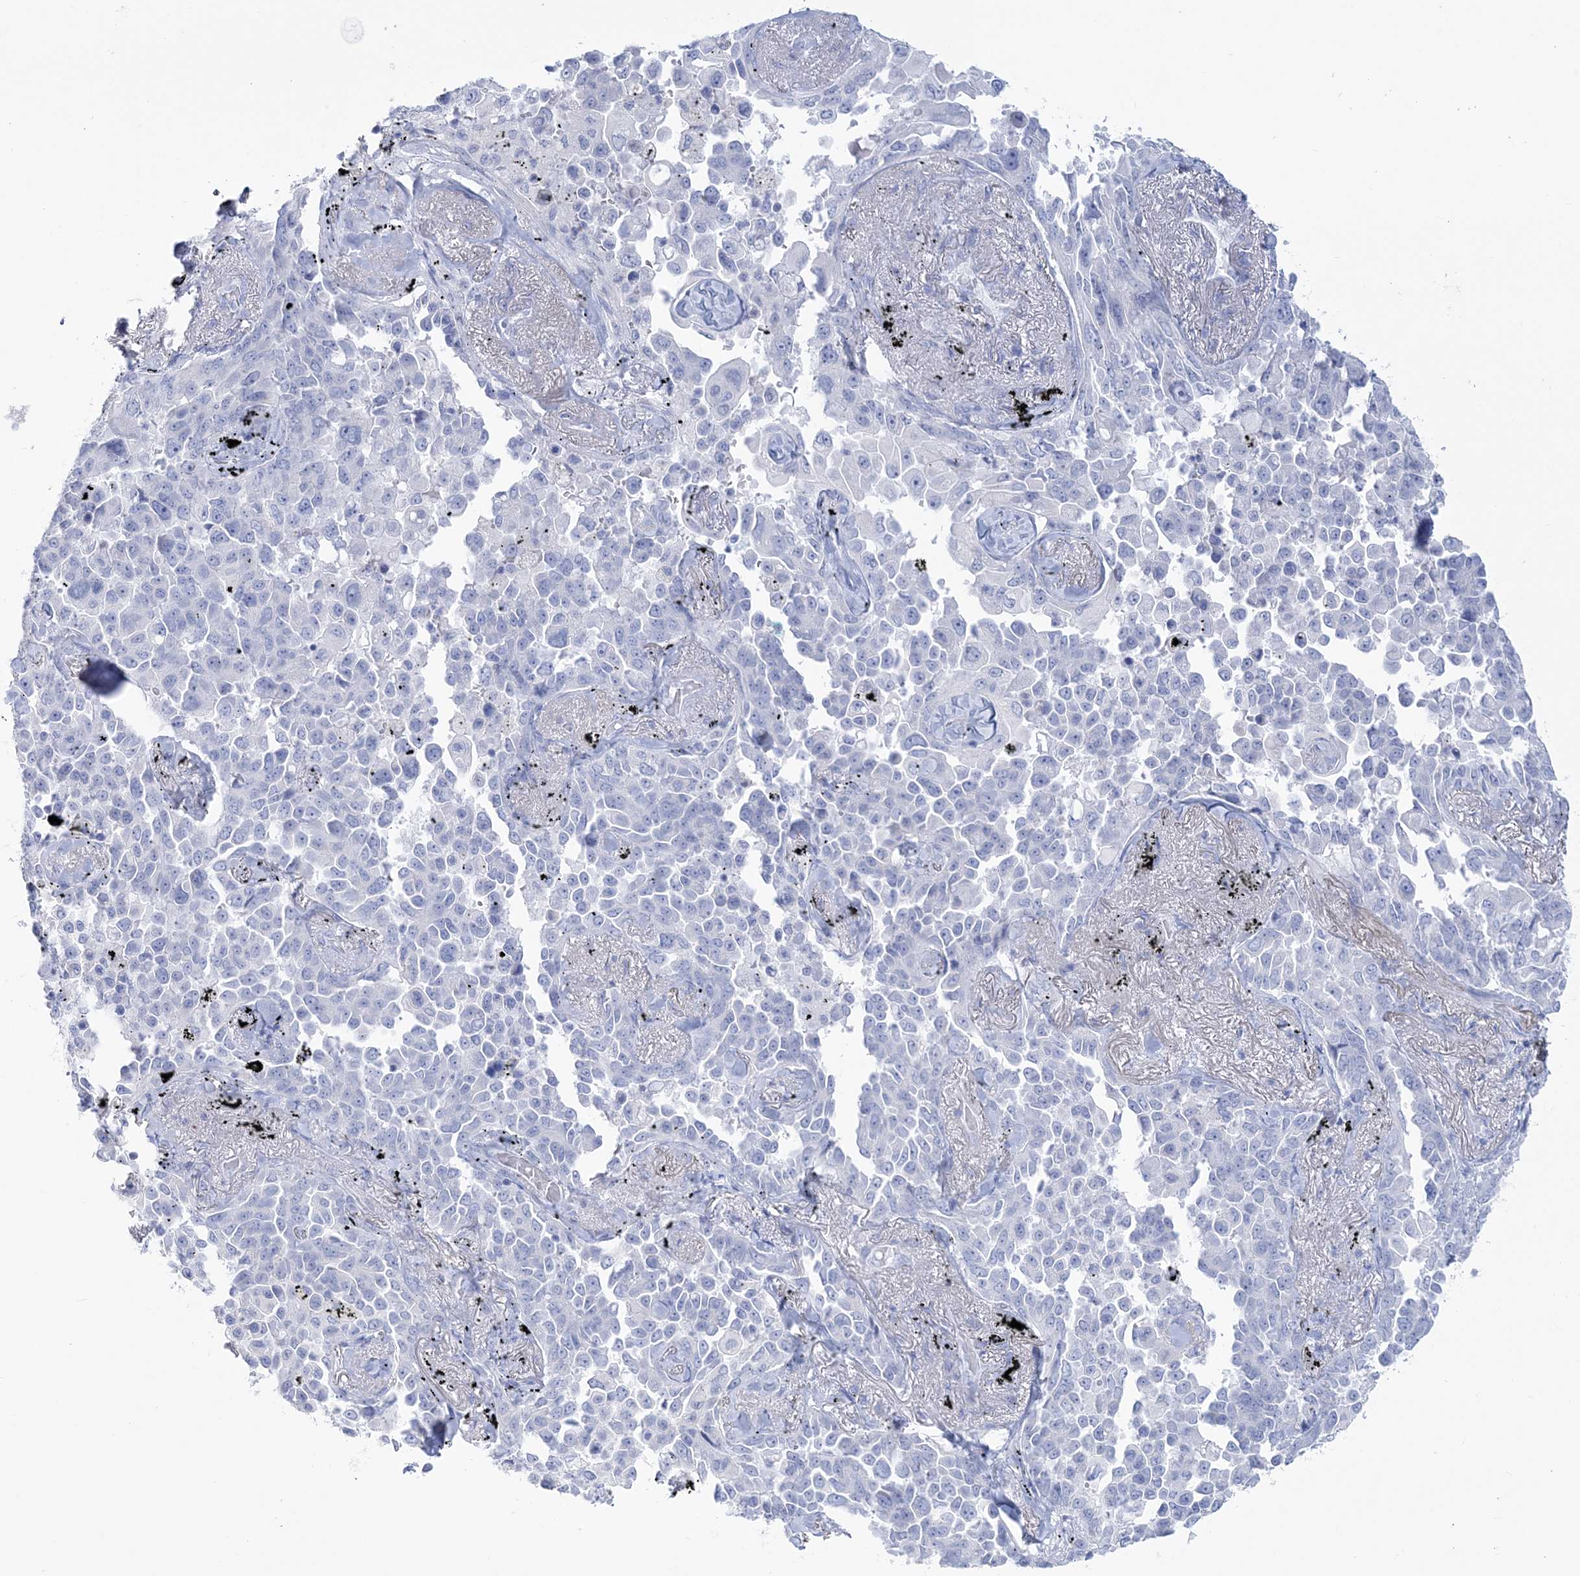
{"staining": {"intensity": "negative", "quantity": "none", "location": "none"}, "tissue": "lung cancer", "cell_type": "Tumor cells", "image_type": "cancer", "snomed": [{"axis": "morphology", "description": "Adenocarcinoma, NOS"}, {"axis": "topography", "description": "Lung"}], "caption": "Protein analysis of lung adenocarcinoma shows no significant expression in tumor cells.", "gene": "RBP2", "patient": {"sex": "female", "age": 67}}